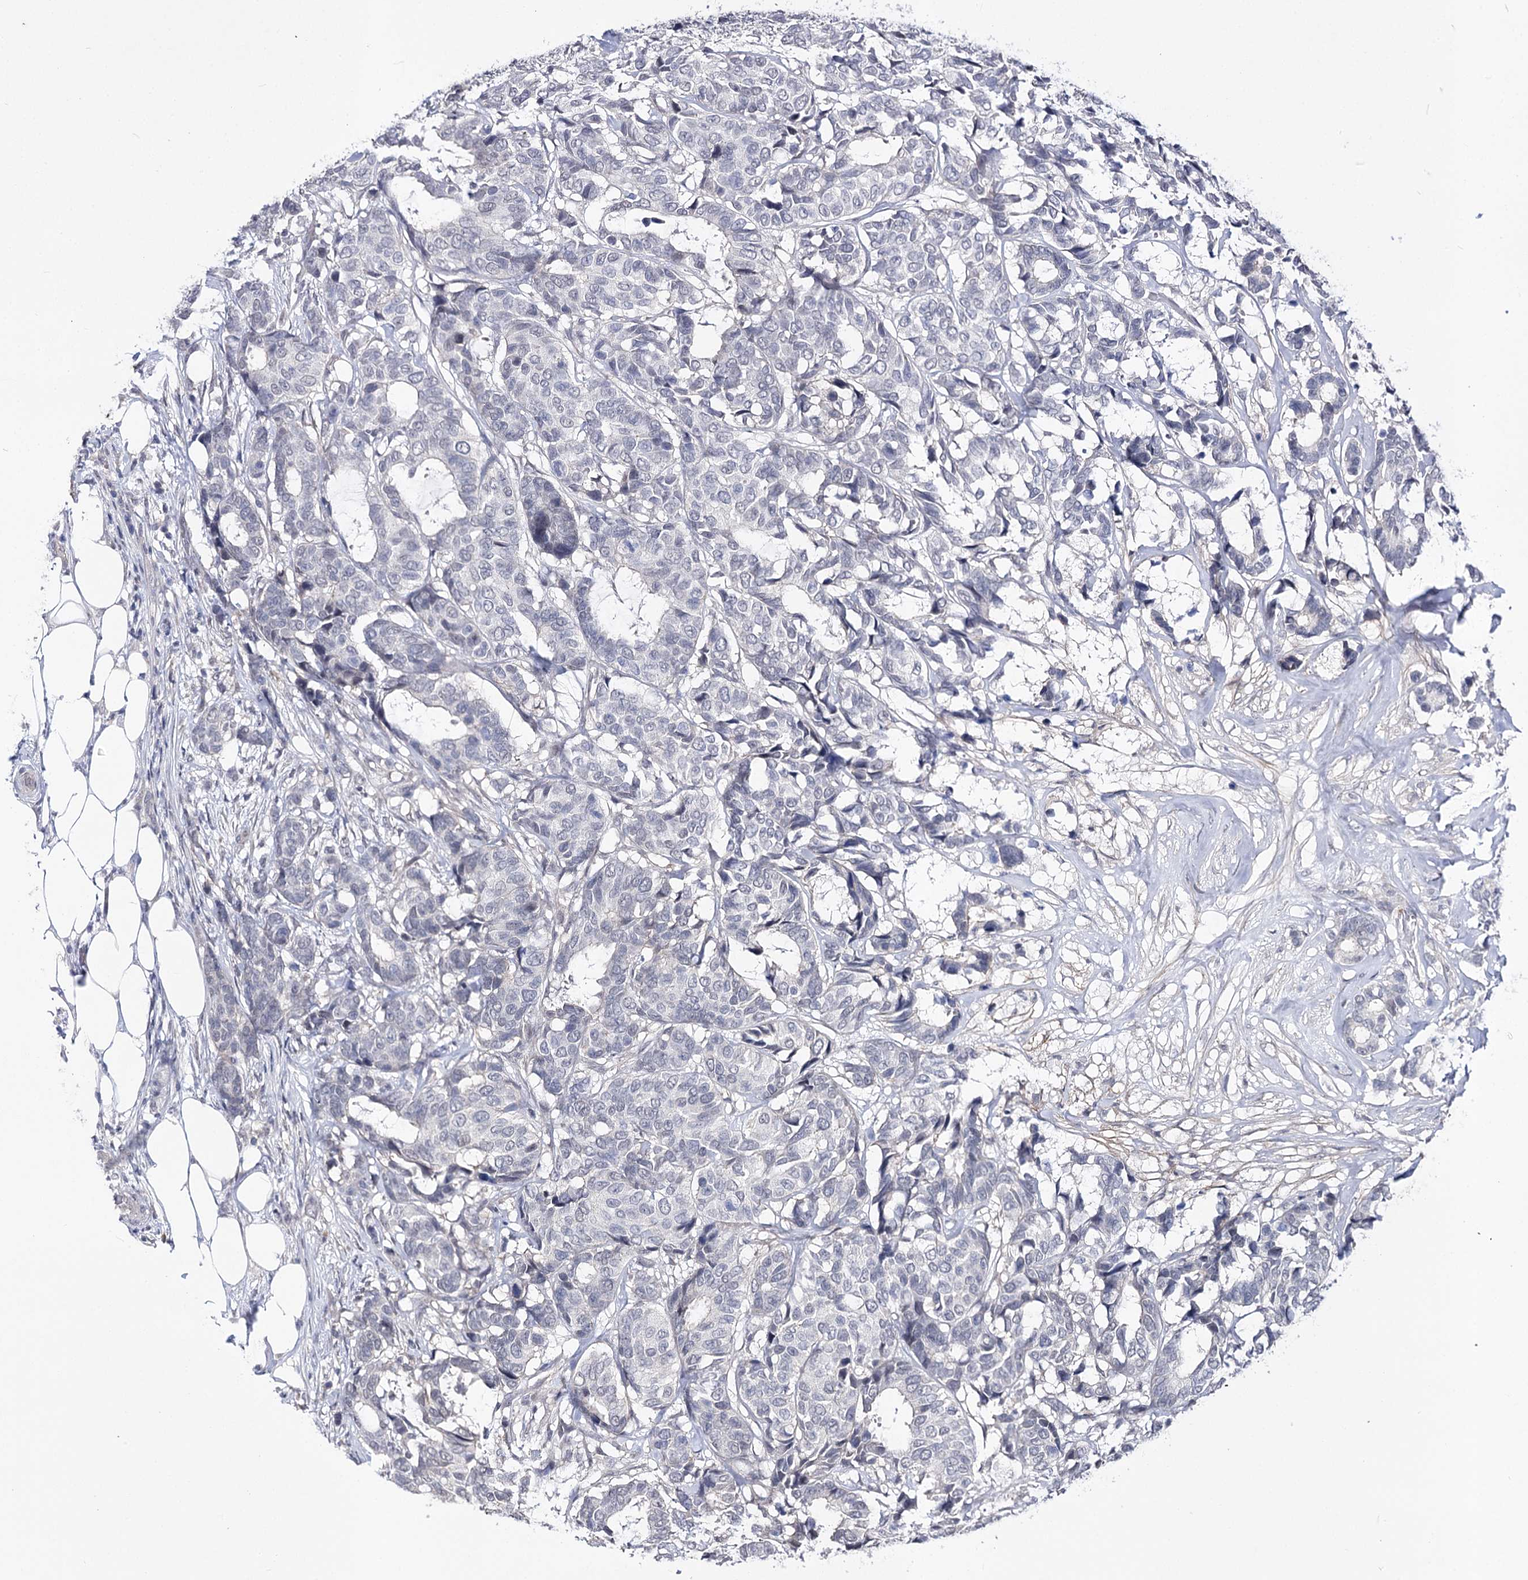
{"staining": {"intensity": "negative", "quantity": "none", "location": "none"}, "tissue": "breast cancer", "cell_type": "Tumor cells", "image_type": "cancer", "snomed": [{"axis": "morphology", "description": "Duct carcinoma"}, {"axis": "topography", "description": "Breast"}], "caption": "Human infiltrating ductal carcinoma (breast) stained for a protein using immunohistochemistry (IHC) displays no expression in tumor cells.", "gene": "ATP10B", "patient": {"sex": "female", "age": 87}}